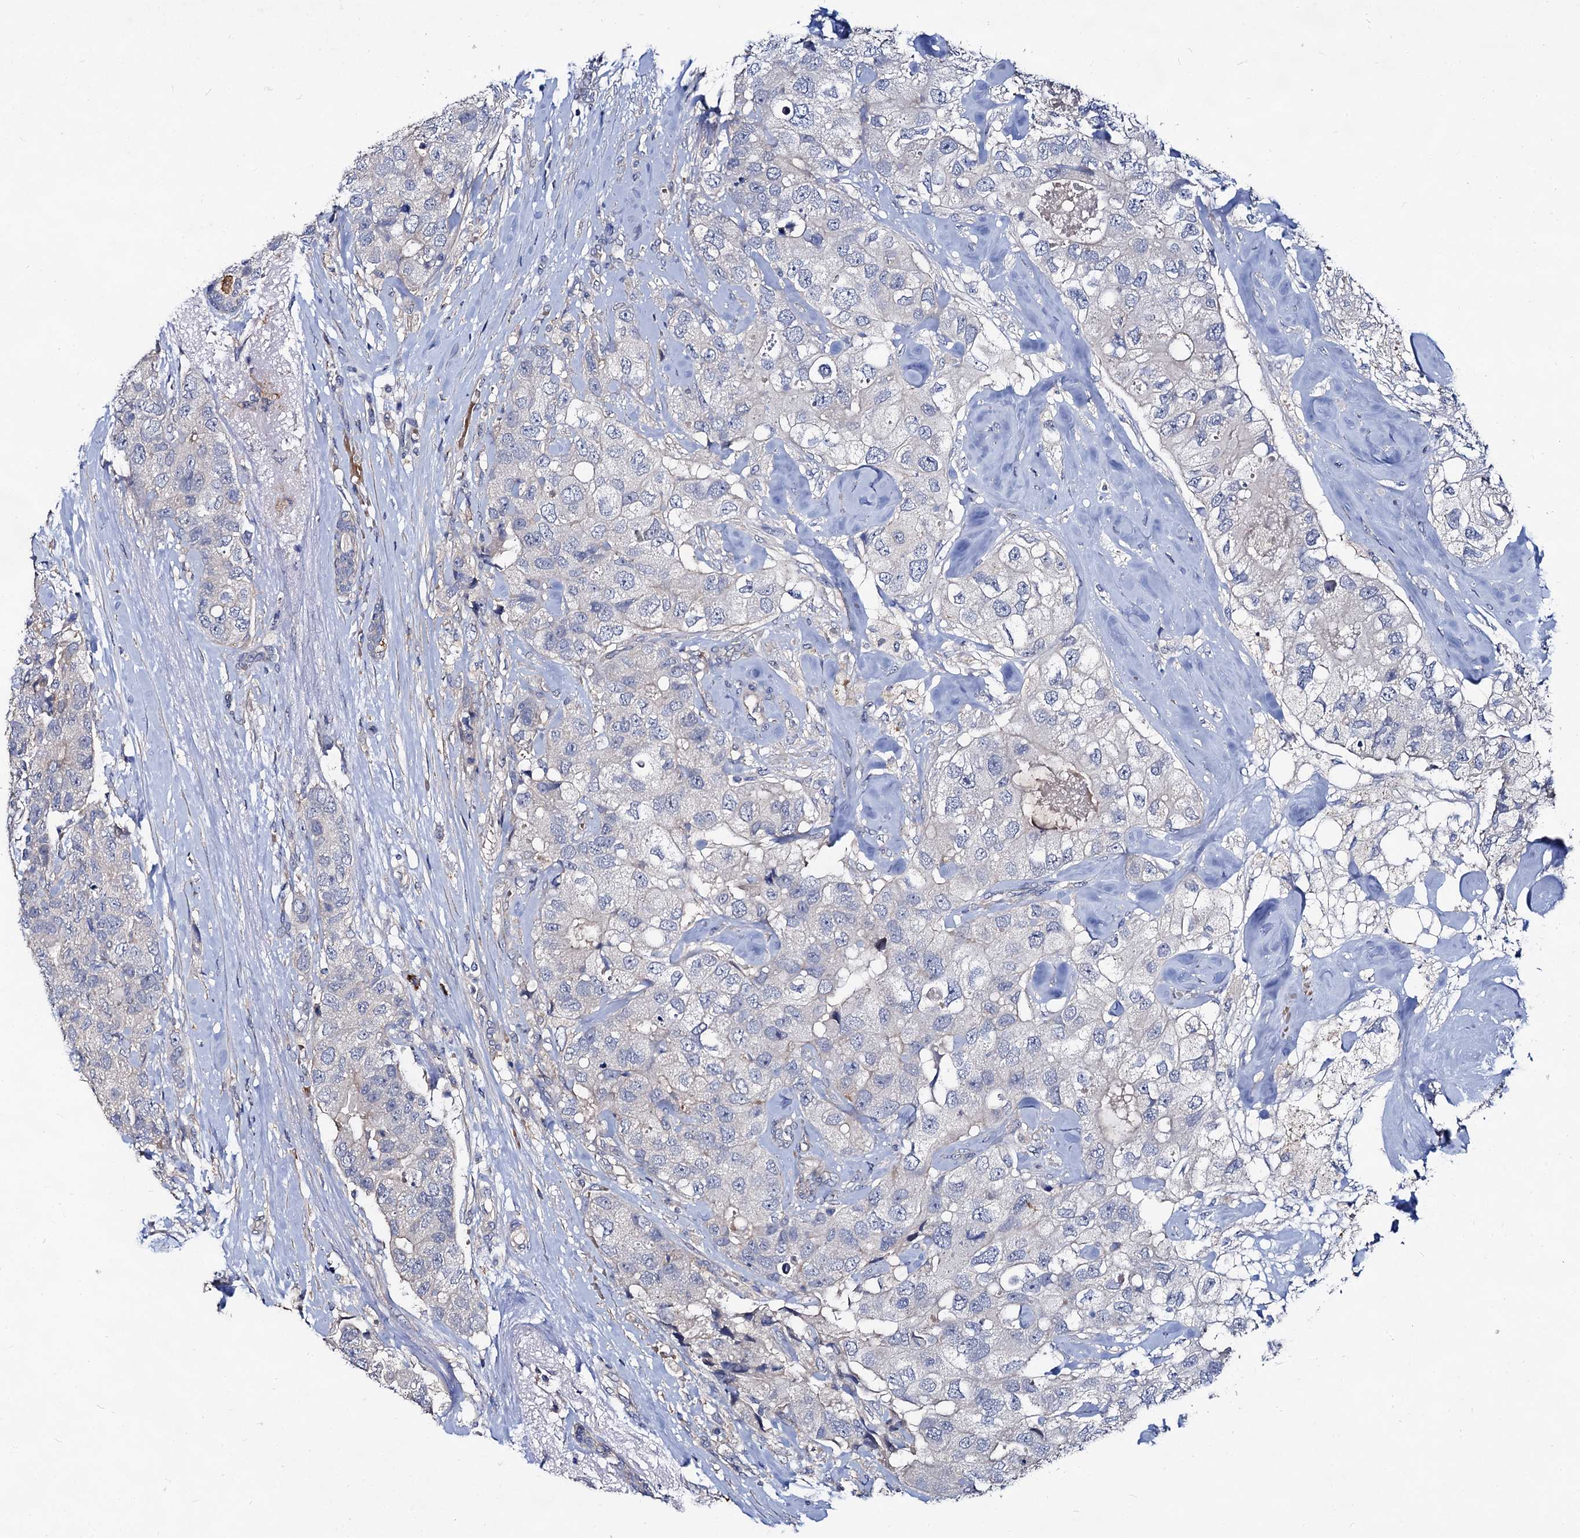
{"staining": {"intensity": "negative", "quantity": "none", "location": "none"}, "tissue": "breast cancer", "cell_type": "Tumor cells", "image_type": "cancer", "snomed": [{"axis": "morphology", "description": "Duct carcinoma"}, {"axis": "topography", "description": "Breast"}], "caption": "Protein analysis of breast cancer (invasive ductal carcinoma) reveals no significant positivity in tumor cells.", "gene": "HVCN1", "patient": {"sex": "female", "age": 62}}